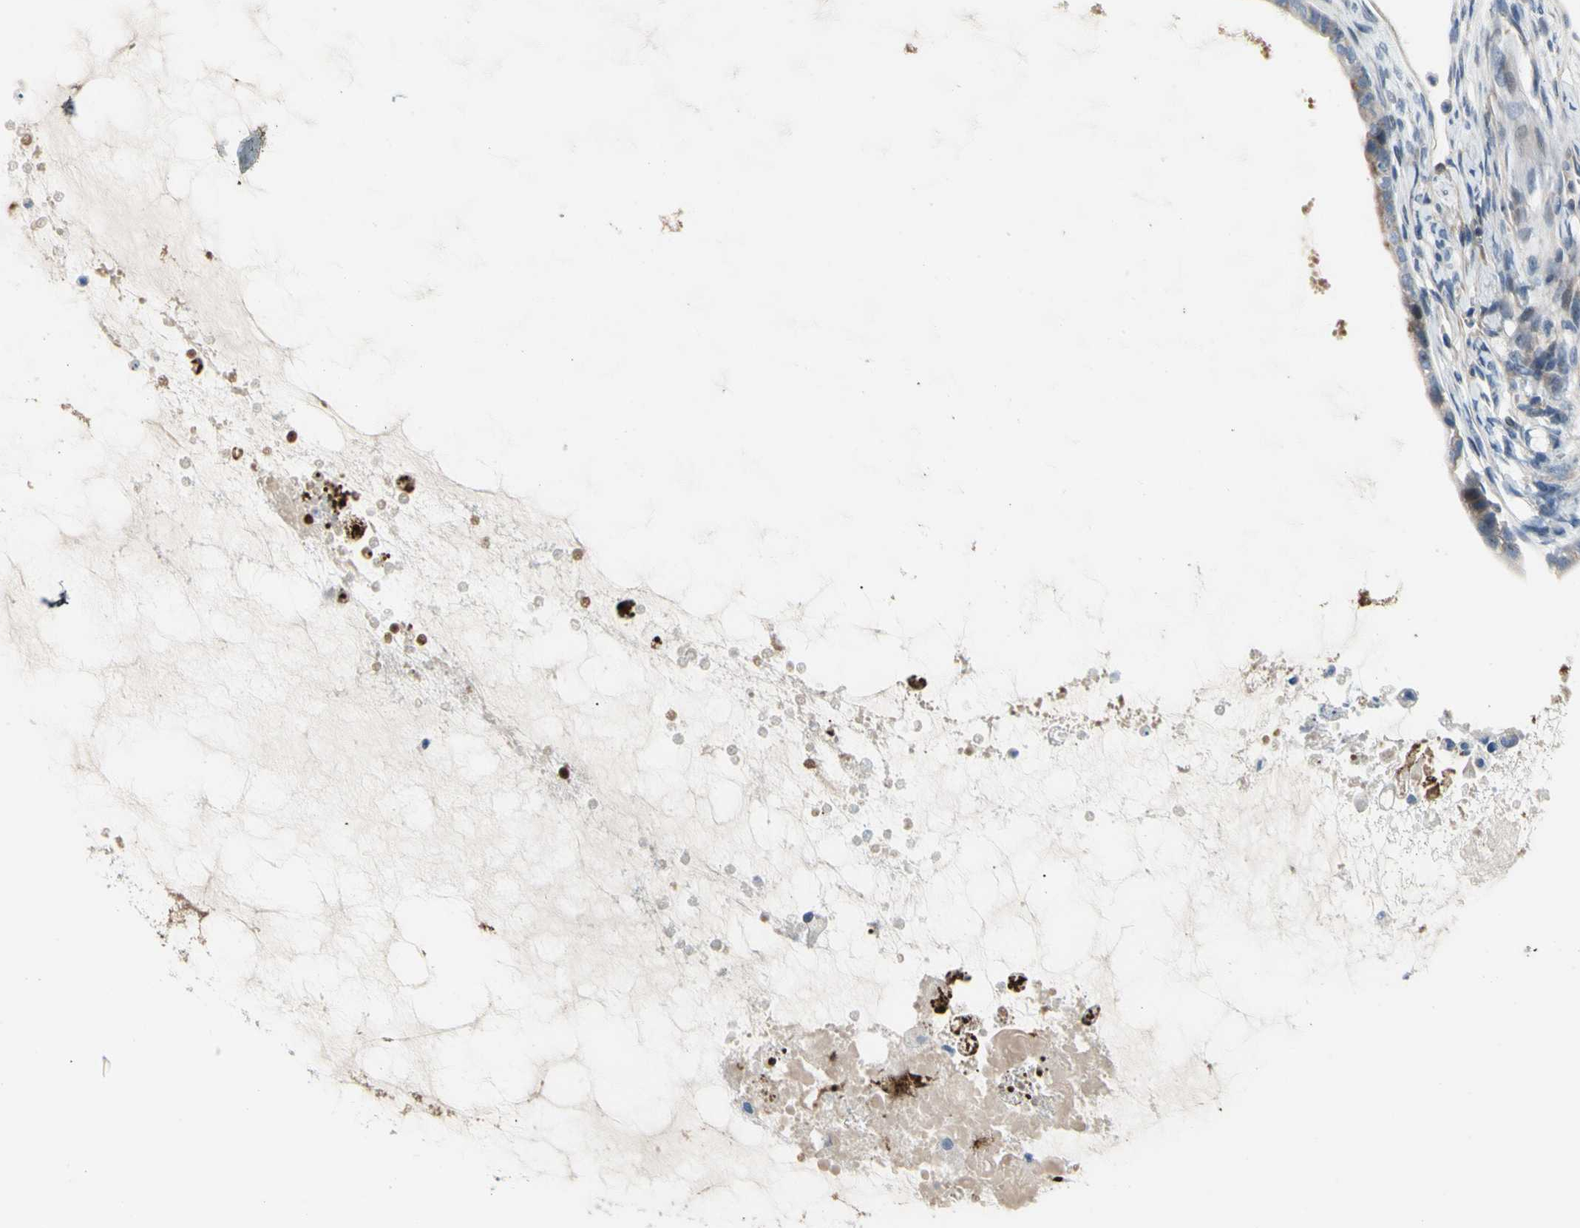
{"staining": {"intensity": "weak", "quantity": "<25%", "location": "cytoplasmic/membranous"}, "tissue": "ovarian cancer", "cell_type": "Tumor cells", "image_type": "cancer", "snomed": [{"axis": "morphology", "description": "Cystadenocarcinoma, mucinous, NOS"}, {"axis": "topography", "description": "Ovary"}], "caption": "Micrograph shows no protein staining in tumor cells of ovarian cancer tissue.", "gene": "HMGCR", "patient": {"sex": "female", "age": 80}}